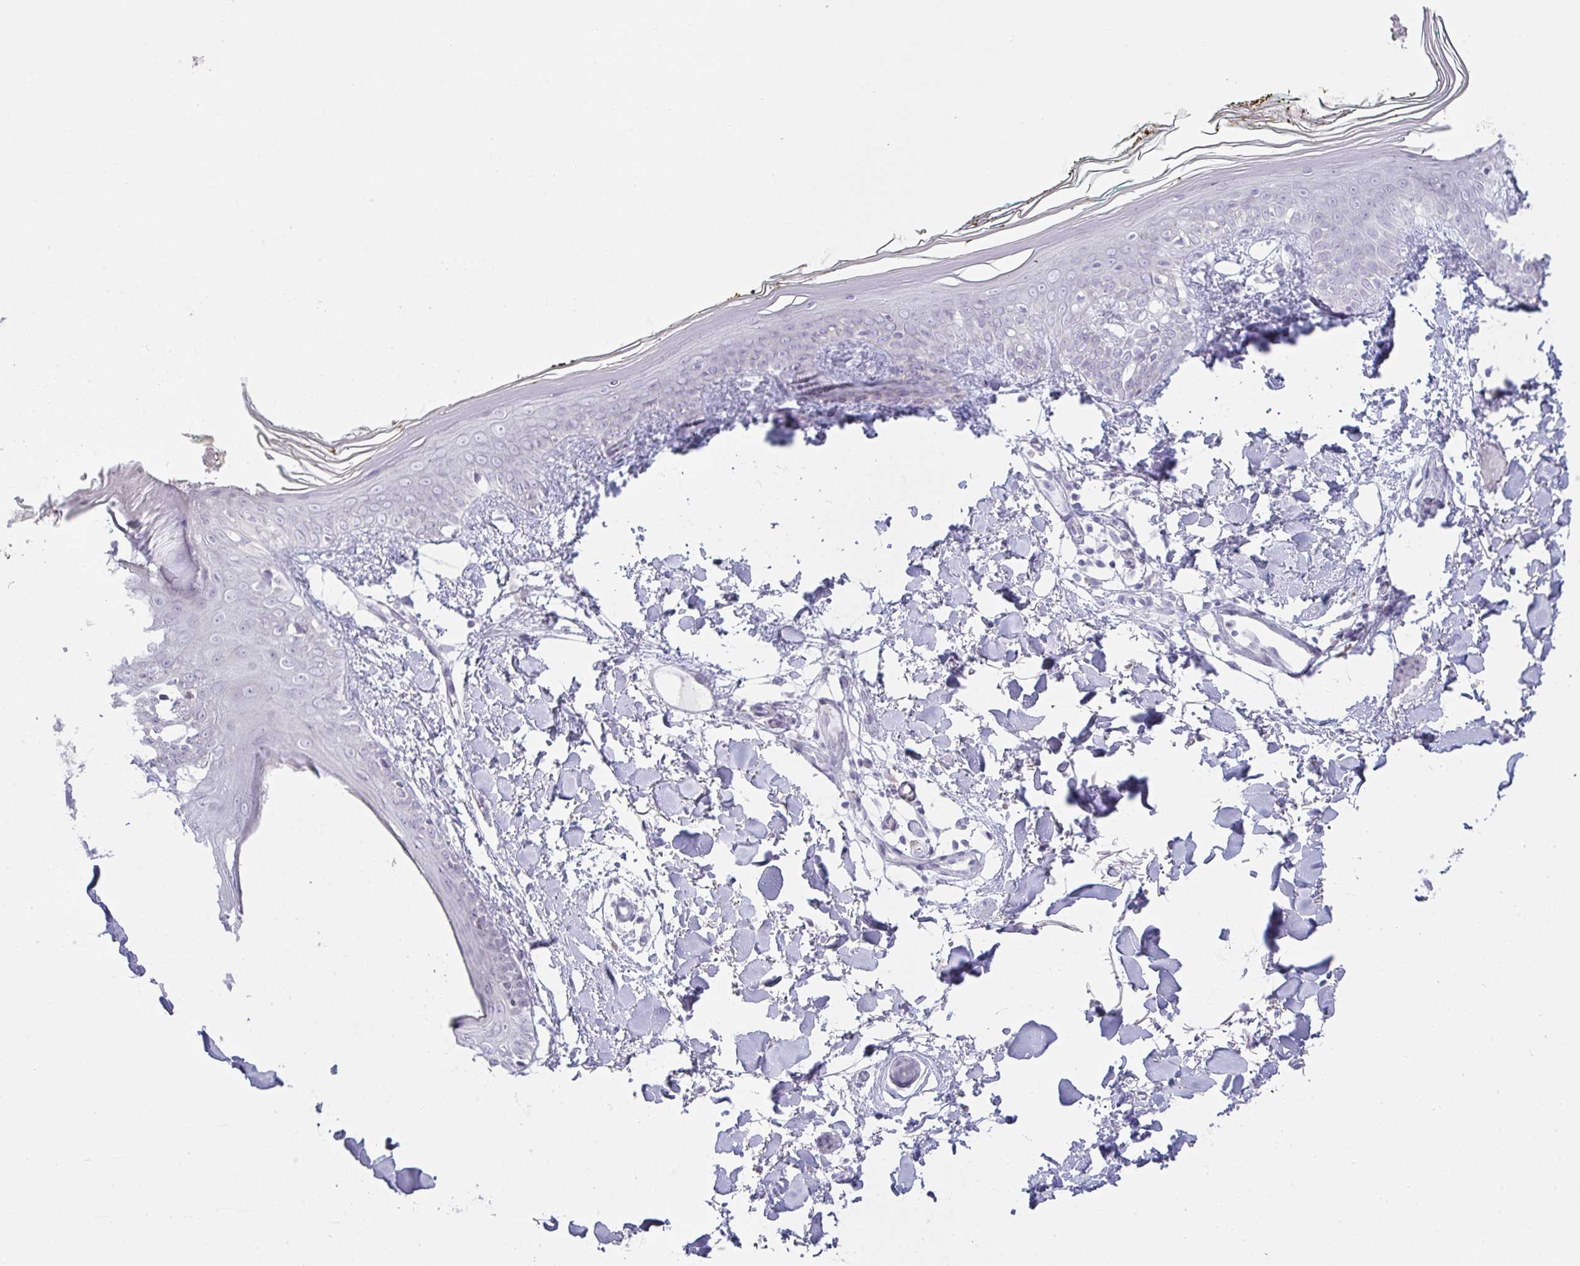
{"staining": {"intensity": "negative", "quantity": "none", "location": "none"}, "tissue": "skin", "cell_type": "Fibroblasts", "image_type": "normal", "snomed": [{"axis": "morphology", "description": "Normal tissue, NOS"}, {"axis": "topography", "description": "Skin"}], "caption": "A high-resolution micrograph shows IHC staining of normal skin, which demonstrates no significant positivity in fibroblasts.", "gene": "SIRPB2", "patient": {"sex": "female", "age": 34}}